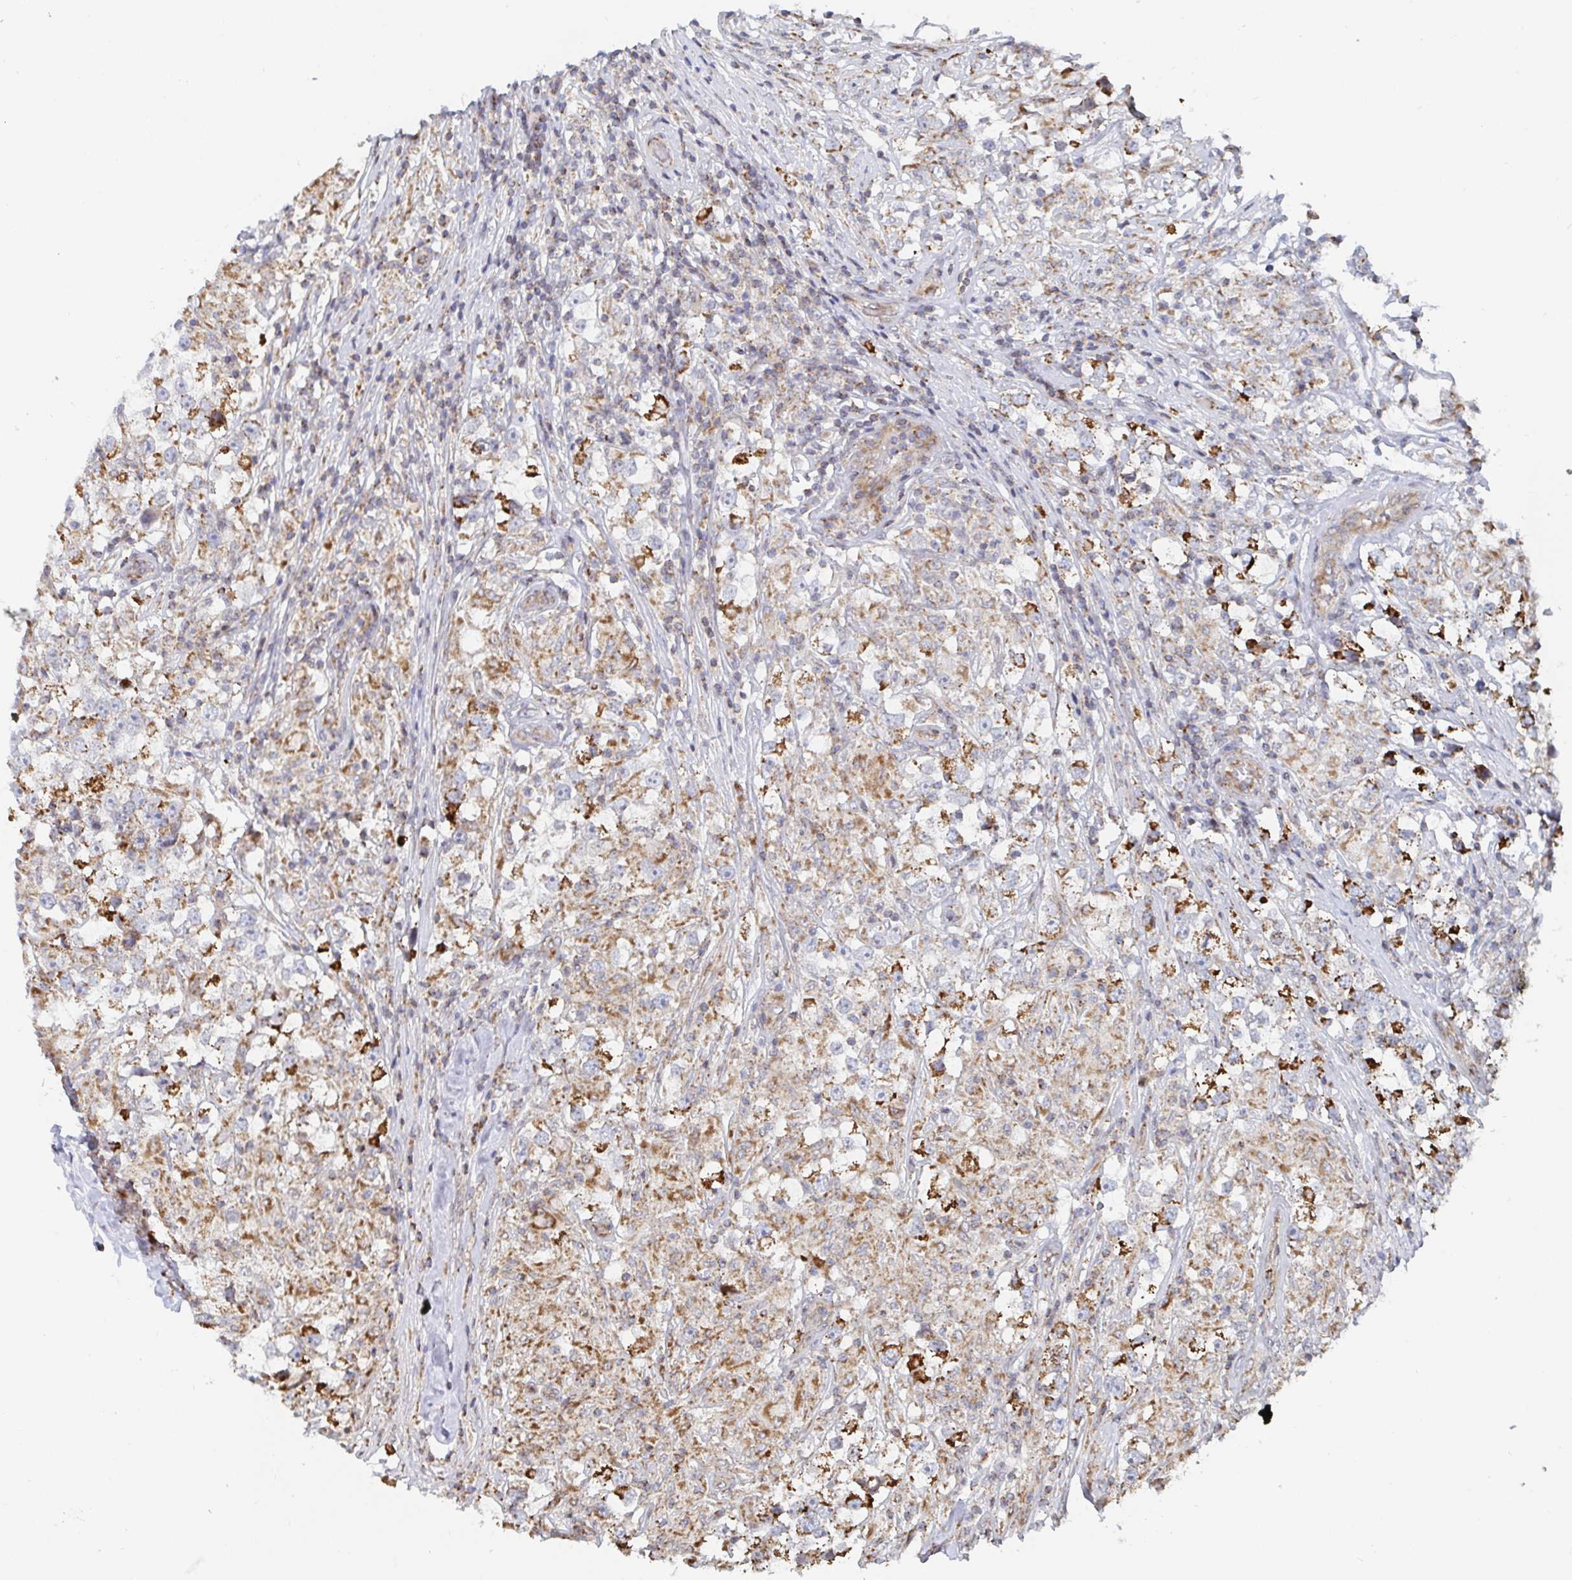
{"staining": {"intensity": "moderate", "quantity": ">75%", "location": "cytoplasmic/membranous"}, "tissue": "testis cancer", "cell_type": "Tumor cells", "image_type": "cancer", "snomed": [{"axis": "morphology", "description": "Seminoma, NOS"}, {"axis": "topography", "description": "Testis"}], "caption": "DAB immunohistochemical staining of human testis cancer exhibits moderate cytoplasmic/membranous protein staining in about >75% of tumor cells.", "gene": "STARD8", "patient": {"sex": "male", "age": 46}}